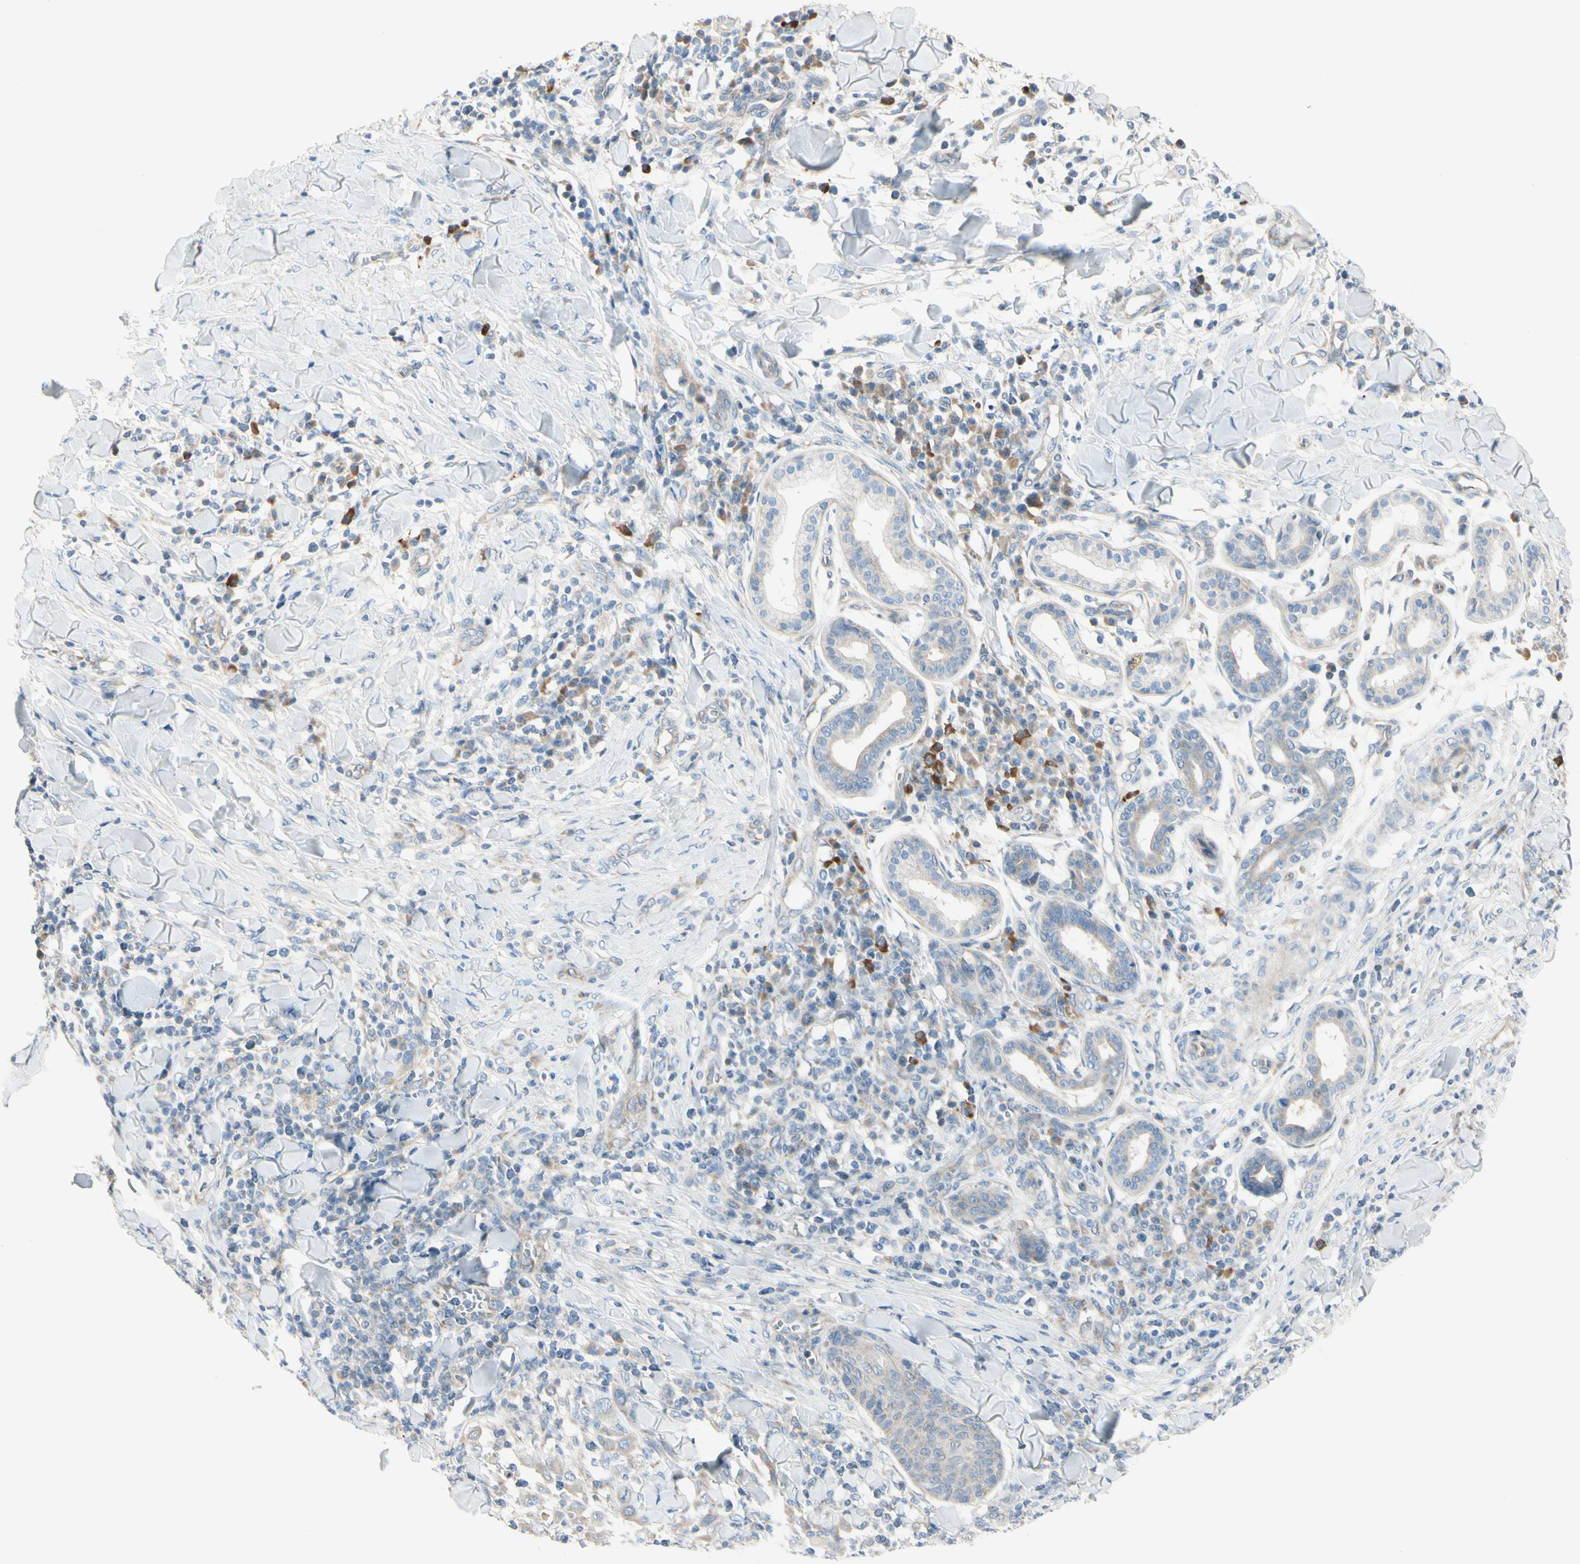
{"staining": {"intensity": "weak", "quantity": ">75%", "location": "cytoplasmic/membranous"}, "tissue": "skin cancer", "cell_type": "Tumor cells", "image_type": "cancer", "snomed": [{"axis": "morphology", "description": "Squamous cell carcinoma, NOS"}, {"axis": "topography", "description": "Skin"}], "caption": "About >75% of tumor cells in human skin squamous cell carcinoma exhibit weak cytoplasmic/membranous protein expression as visualized by brown immunohistochemical staining.", "gene": "EPHA3", "patient": {"sex": "male", "age": 24}}